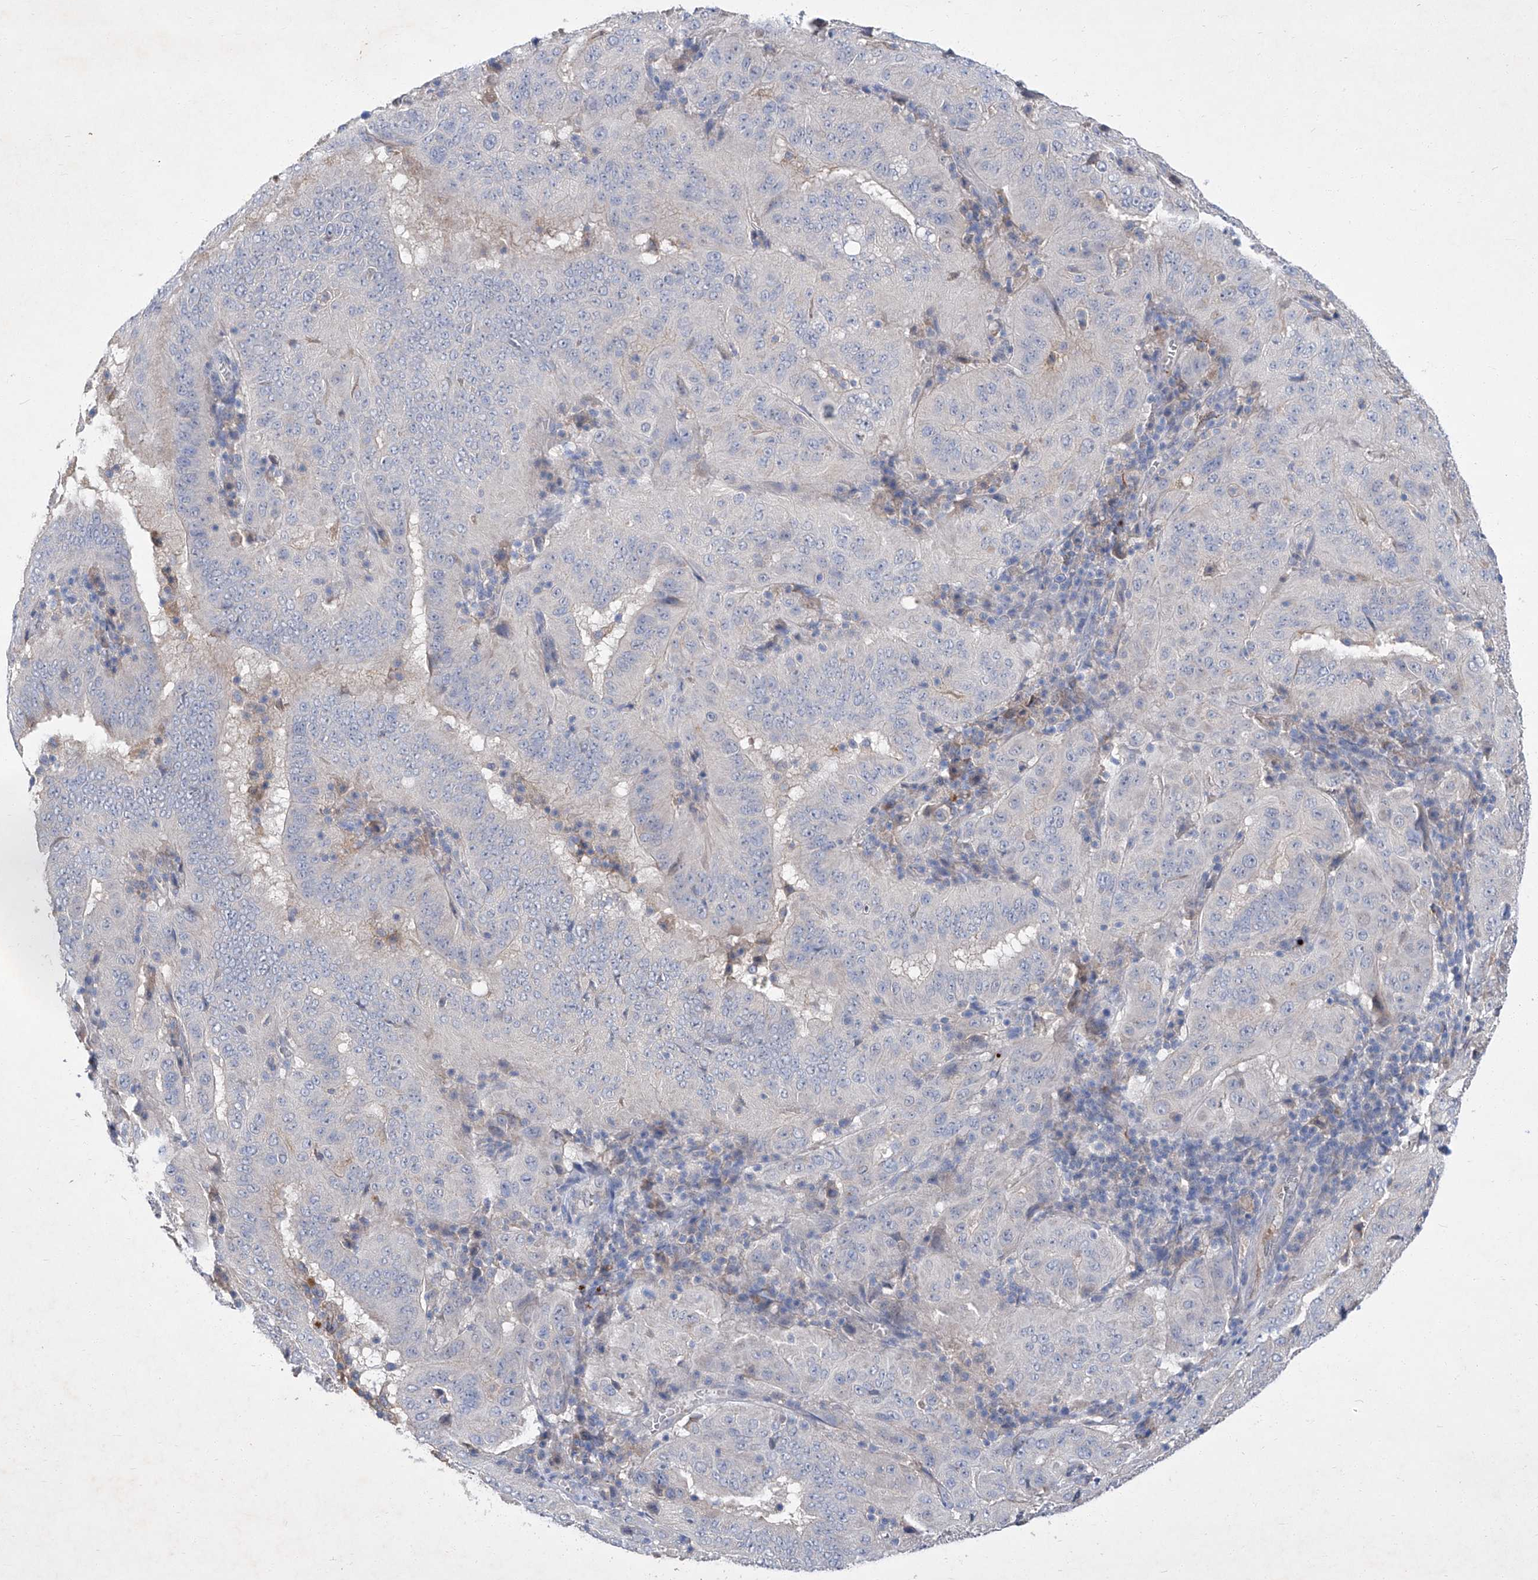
{"staining": {"intensity": "negative", "quantity": "none", "location": "none"}, "tissue": "pancreatic cancer", "cell_type": "Tumor cells", "image_type": "cancer", "snomed": [{"axis": "morphology", "description": "Adenocarcinoma, NOS"}, {"axis": "topography", "description": "Pancreas"}], "caption": "Immunohistochemical staining of pancreatic adenocarcinoma shows no significant staining in tumor cells. (DAB (3,3'-diaminobenzidine) immunohistochemistry visualized using brightfield microscopy, high magnification).", "gene": "SBK2", "patient": {"sex": "male", "age": 63}}